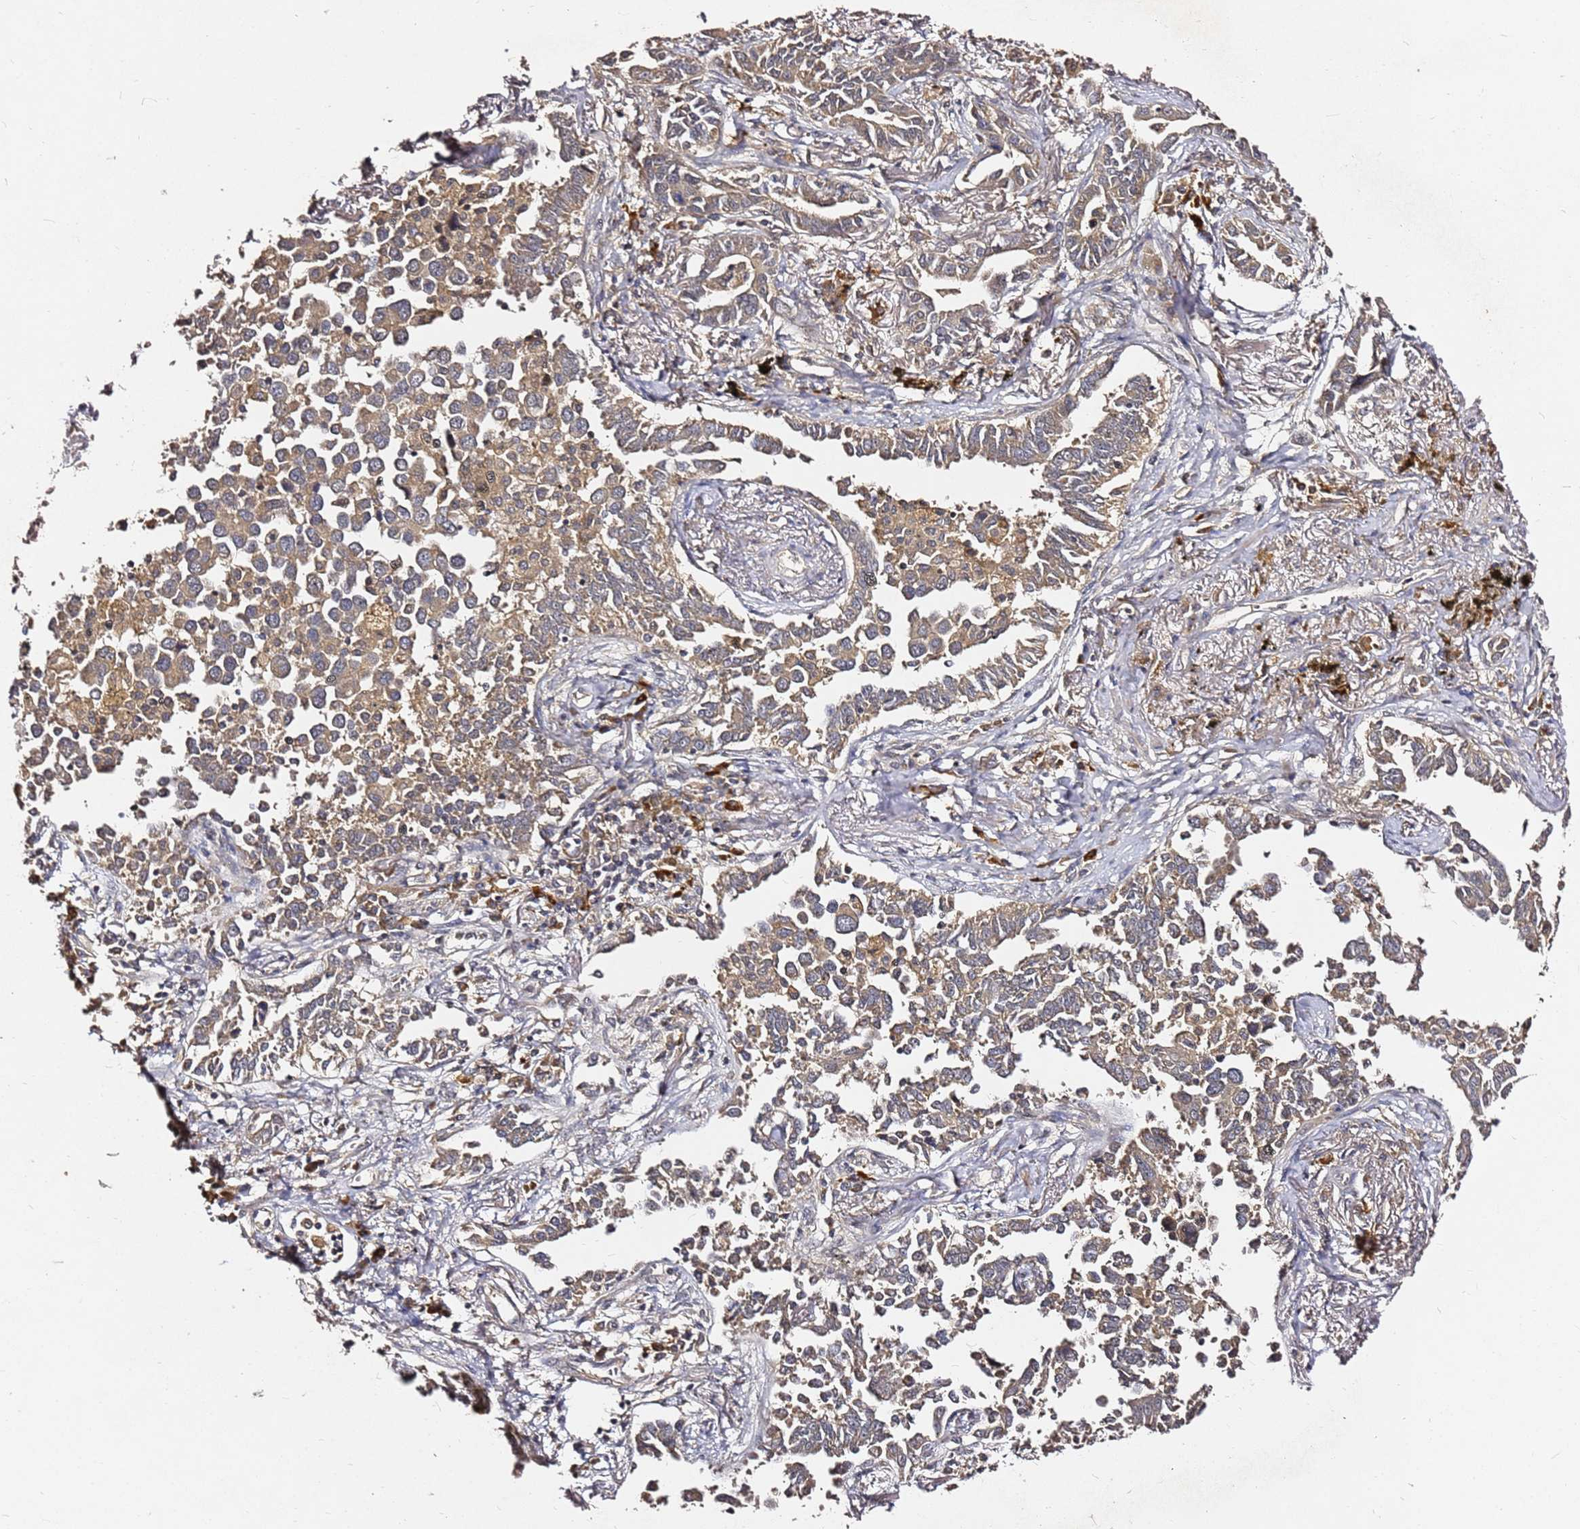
{"staining": {"intensity": "moderate", "quantity": ">75%", "location": "cytoplasmic/membranous"}, "tissue": "lung cancer", "cell_type": "Tumor cells", "image_type": "cancer", "snomed": [{"axis": "morphology", "description": "Adenocarcinoma, NOS"}, {"axis": "topography", "description": "Lung"}], "caption": "Human lung cancer (adenocarcinoma) stained with a protein marker exhibits moderate staining in tumor cells.", "gene": "C6orf136", "patient": {"sex": "male", "age": 67}}